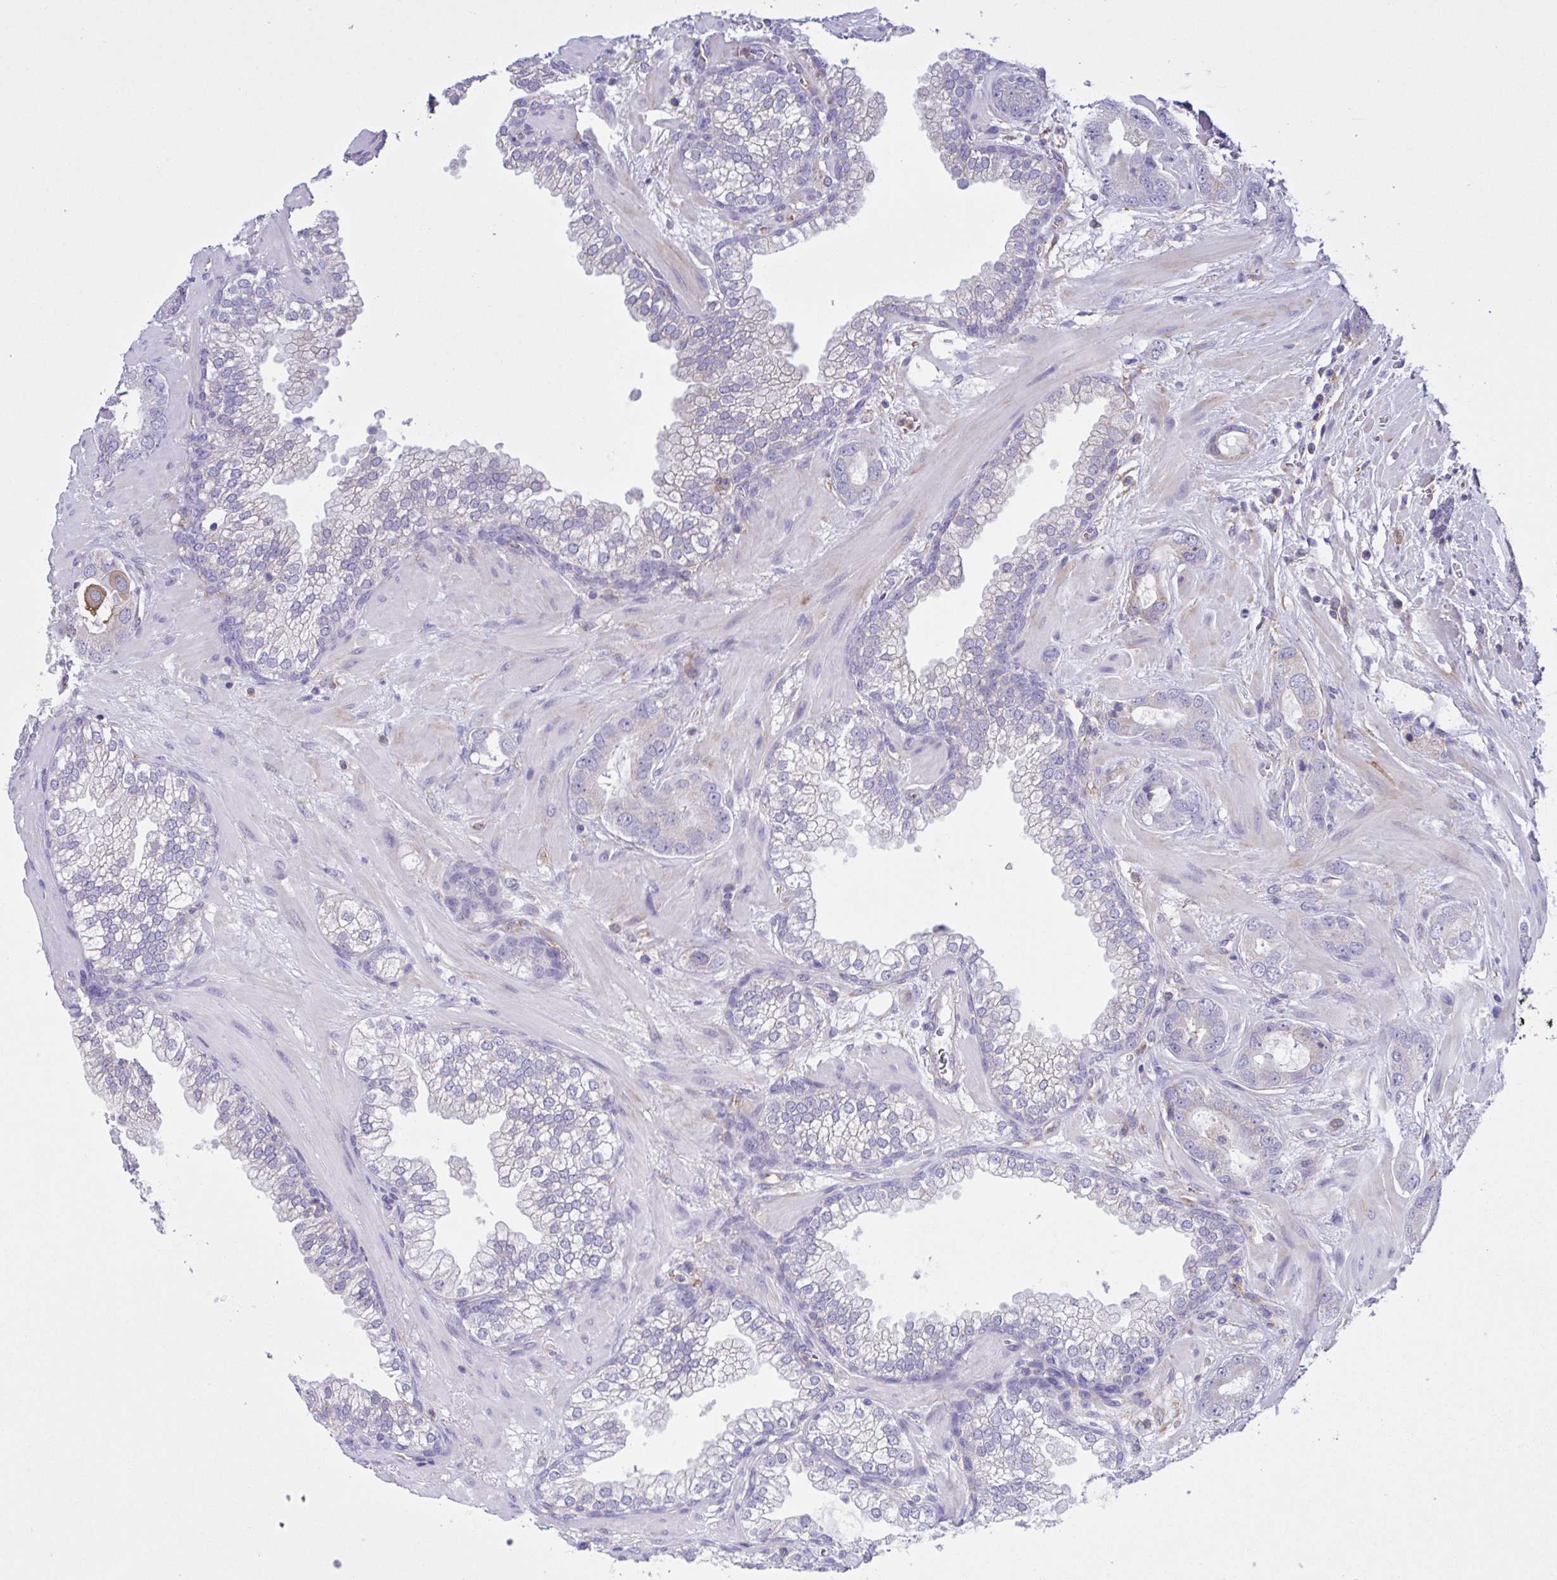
{"staining": {"intensity": "weak", "quantity": "<25%", "location": "cytoplasmic/membranous"}, "tissue": "prostate cancer", "cell_type": "Tumor cells", "image_type": "cancer", "snomed": [{"axis": "morphology", "description": "Adenocarcinoma, Low grade"}, {"axis": "topography", "description": "Prostate"}], "caption": "Human low-grade adenocarcinoma (prostate) stained for a protein using IHC shows no staining in tumor cells.", "gene": "OR51M1", "patient": {"sex": "male", "age": 62}}